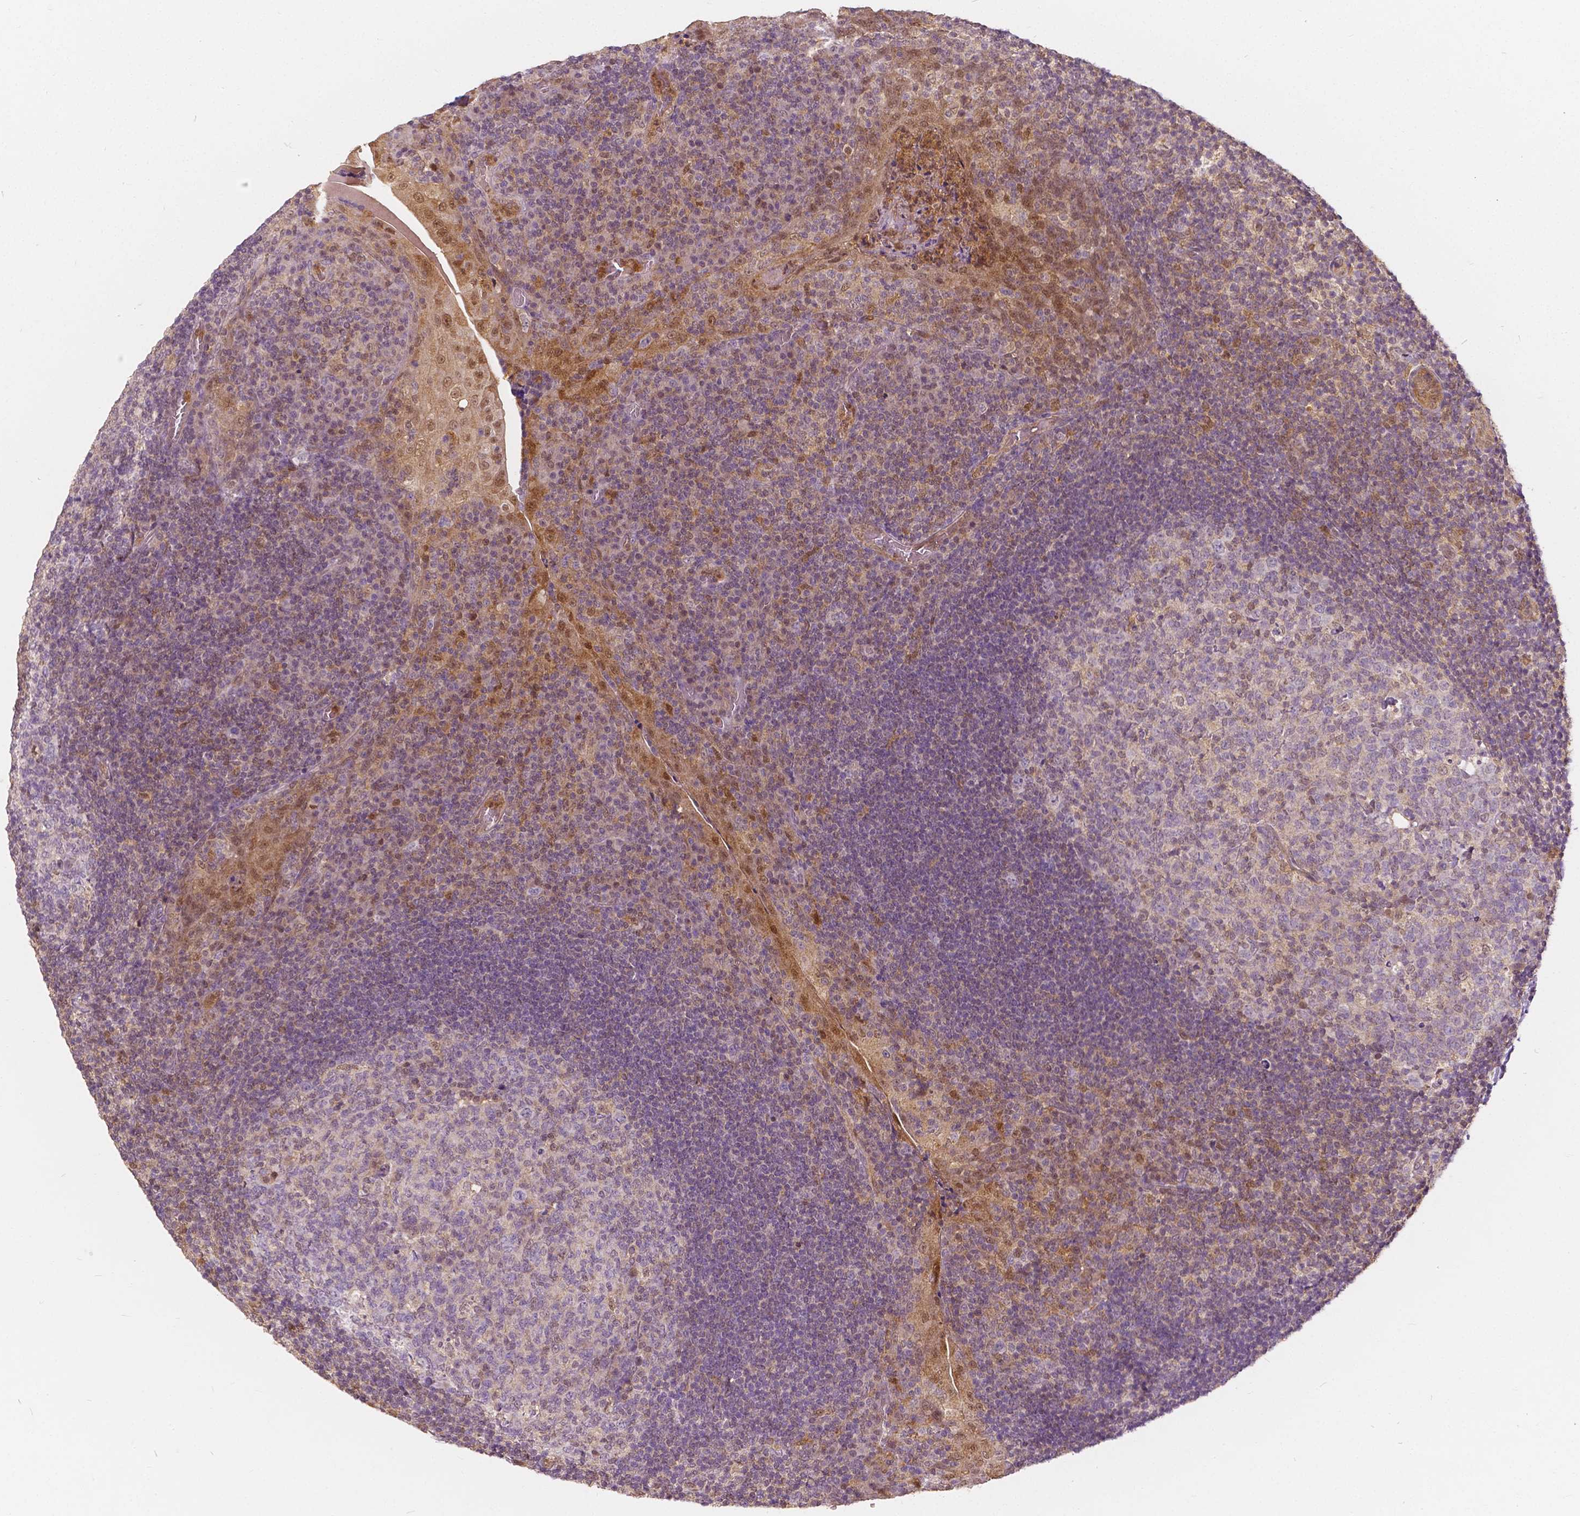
{"staining": {"intensity": "negative", "quantity": "none", "location": "none"}, "tissue": "tonsil", "cell_type": "Germinal center cells", "image_type": "normal", "snomed": [{"axis": "morphology", "description": "Normal tissue, NOS"}, {"axis": "topography", "description": "Tonsil"}], "caption": "The image displays no staining of germinal center cells in normal tonsil.", "gene": "NAPRT", "patient": {"sex": "male", "age": 17}}